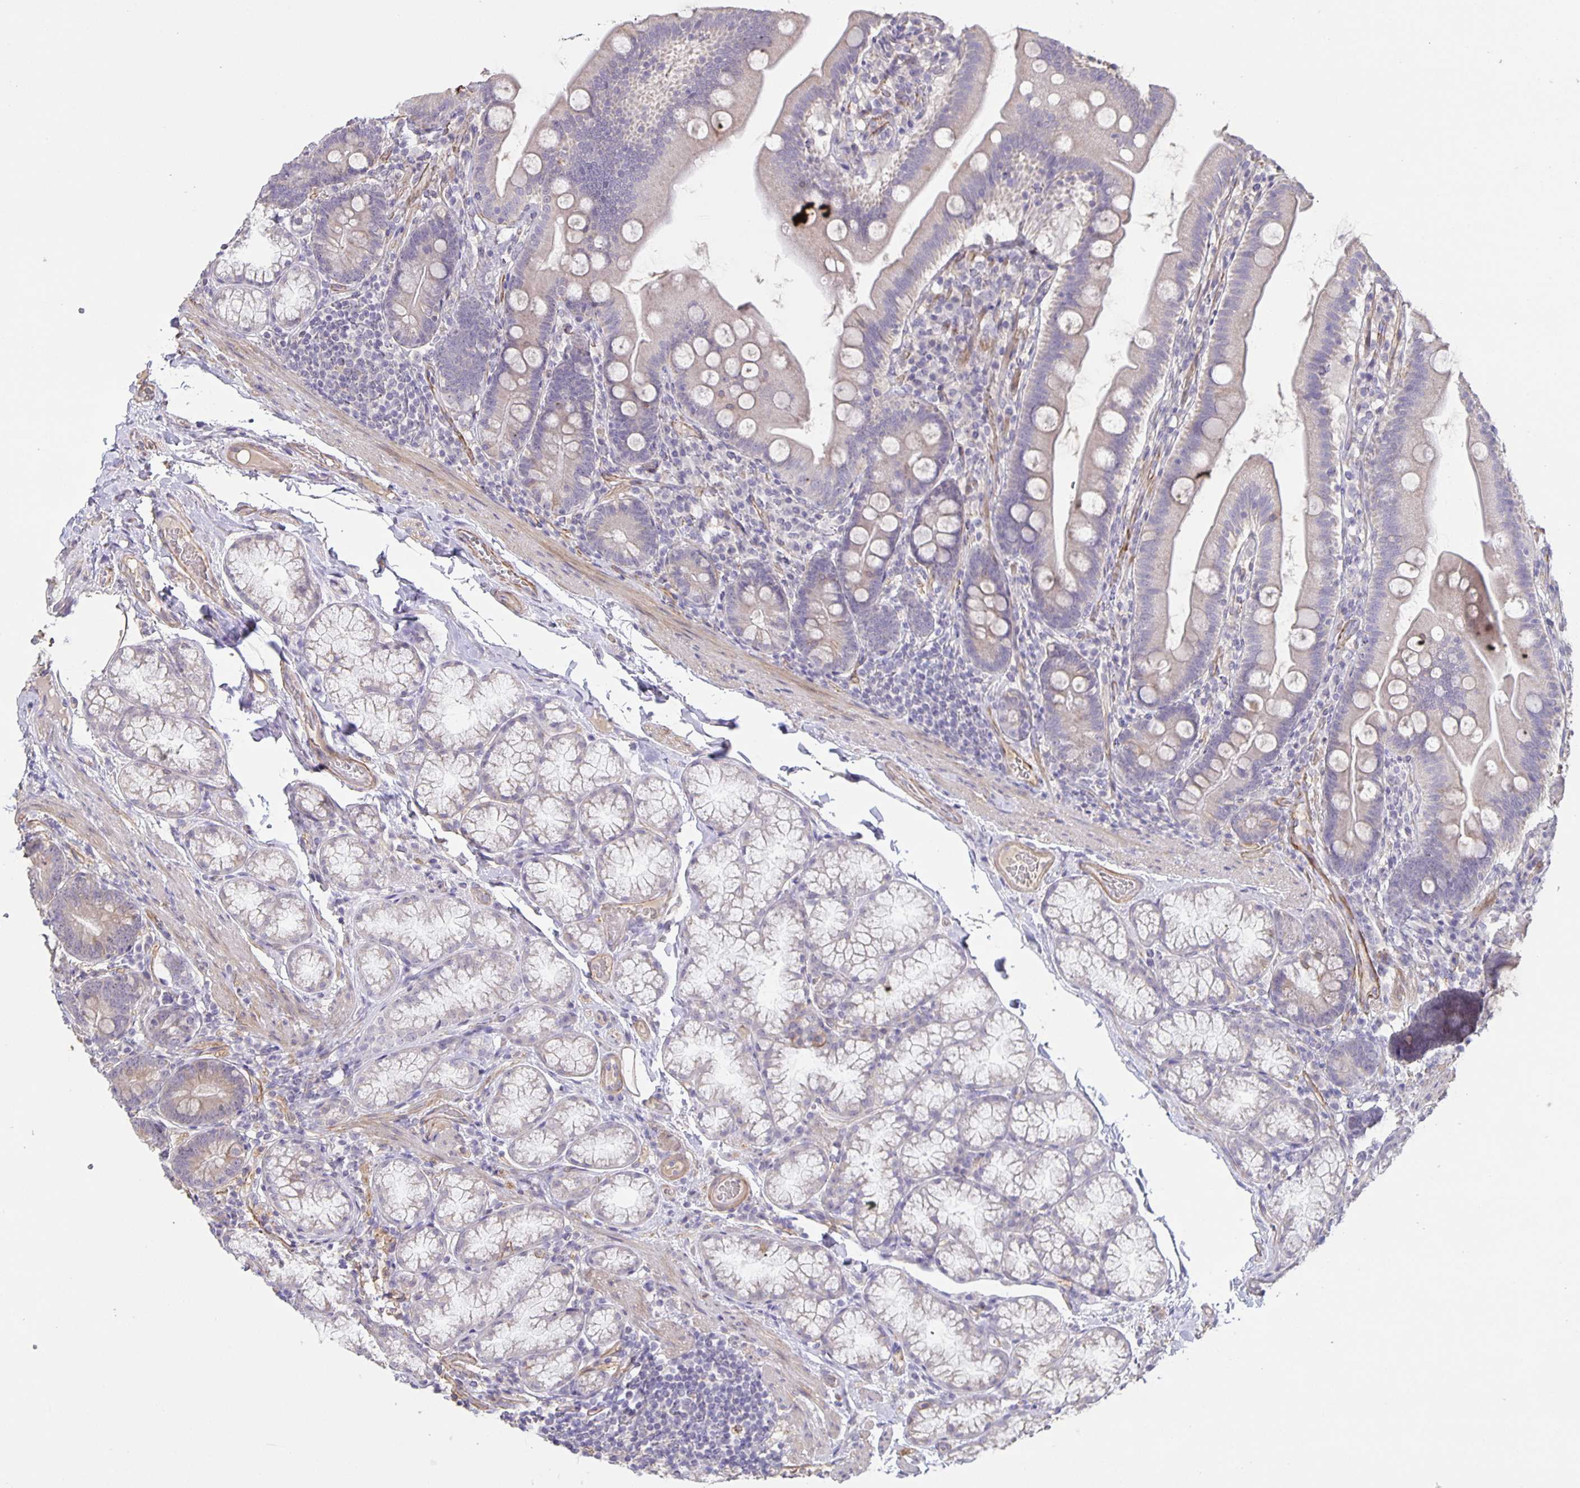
{"staining": {"intensity": "negative", "quantity": "none", "location": "none"}, "tissue": "duodenum", "cell_type": "Glandular cells", "image_type": "normal", "snomed": [{"axis": "morphology", "description": "Normal tissue, NOS"}, {"axis": "topography", "description": "Duodenum"}], "caption": "Histopathology image shows no significant protein positivity in glandular cells of unremarkable duodenum.", "gene": "SRCIN1", "patient": {"sex": "female", "age": 67}}